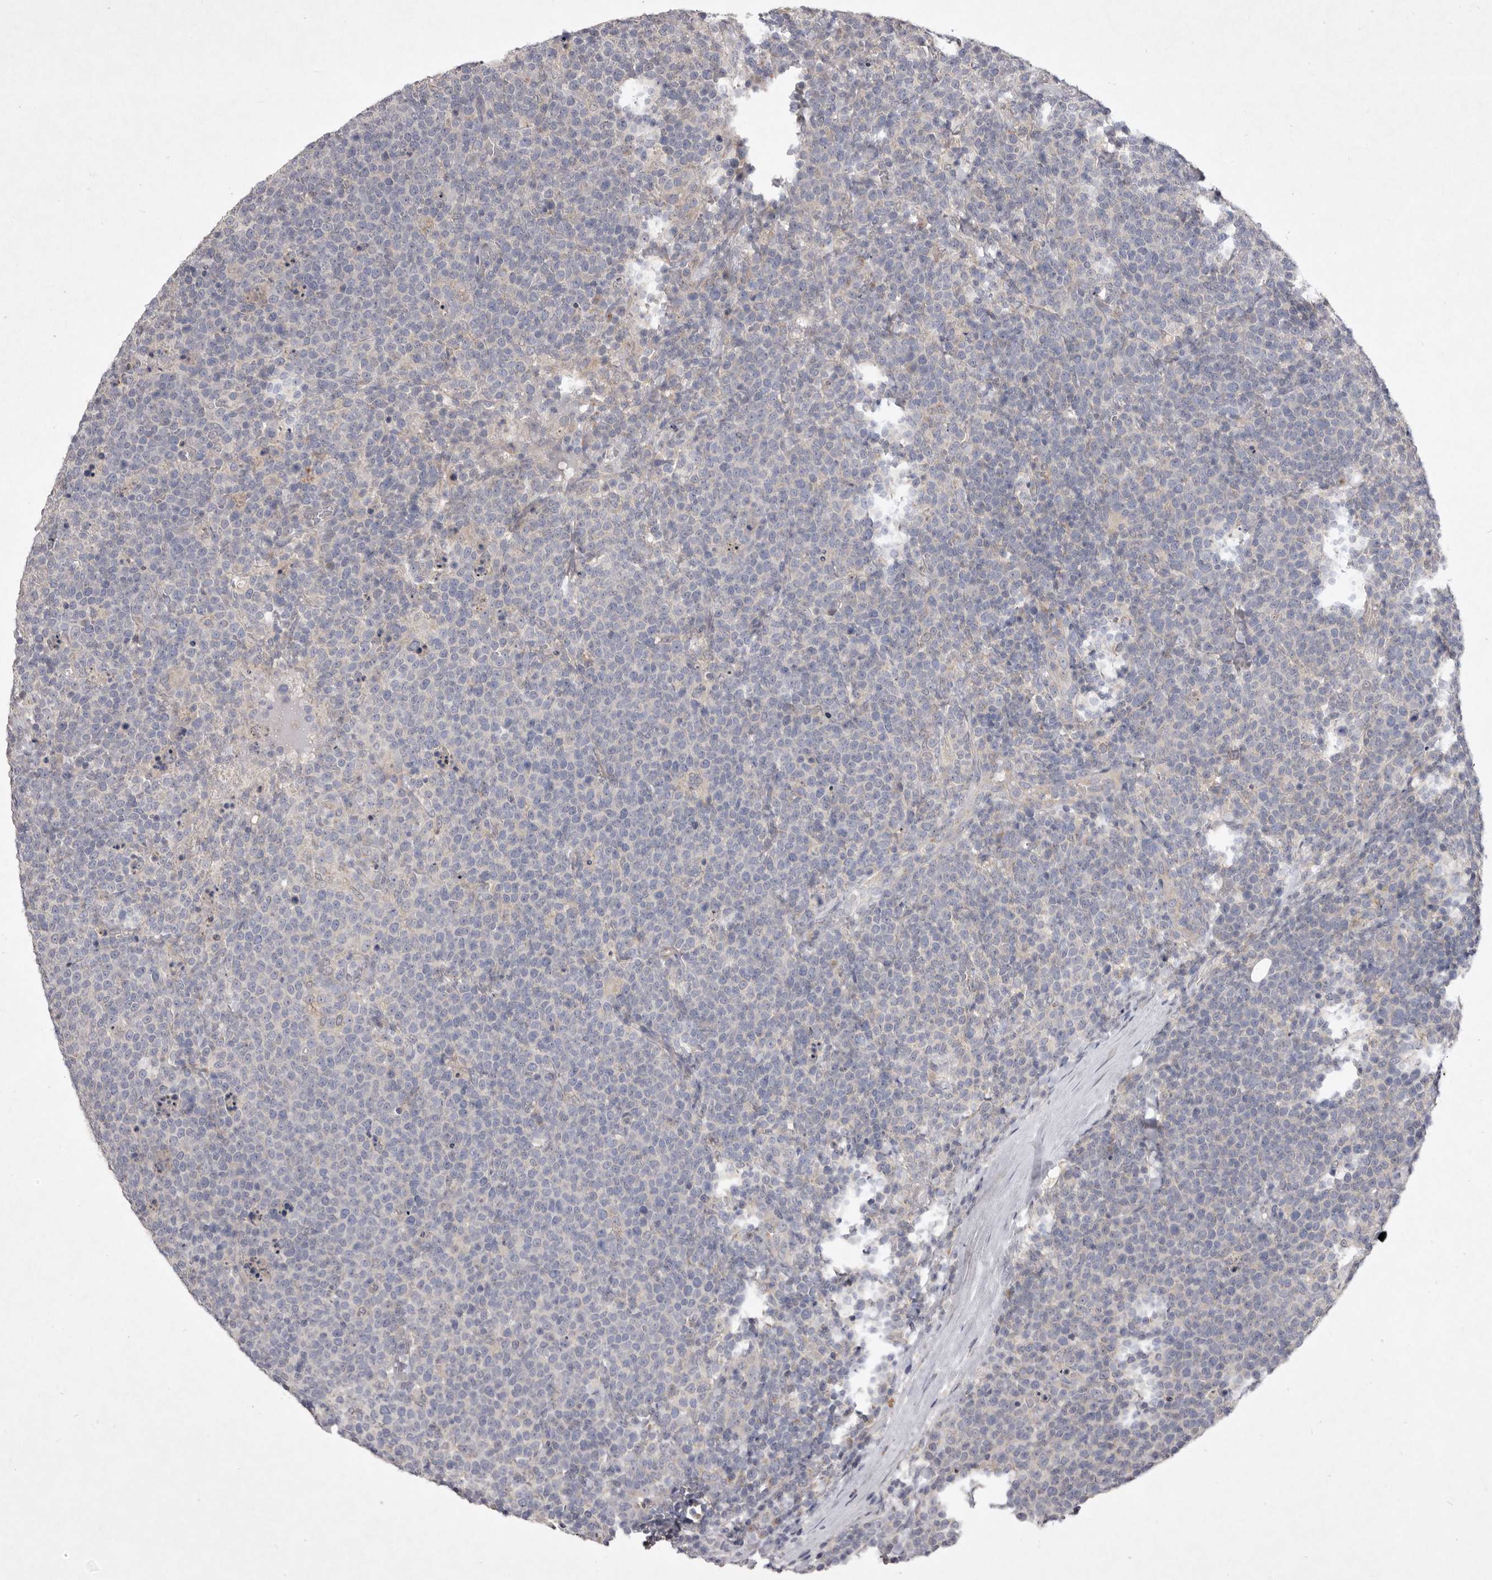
{"staining": {"intensity": "negative", "quantity": "none", "location": "none"}, "tissue": "lymphoma", "cell_type": "Tumor cells", "image_type": "cancer", "snomed": [{"axis": "morphology", "description": "Malignant lymphoma, non-Hodgkin's type, High grade"}, {"axis": "topography", "description": "Lymph node"}], "caption": "Tumor cells show no significant protein staining in lymphoma.", "gene": "P2RX6", "patient": {"sex": "male", "age": 61}}